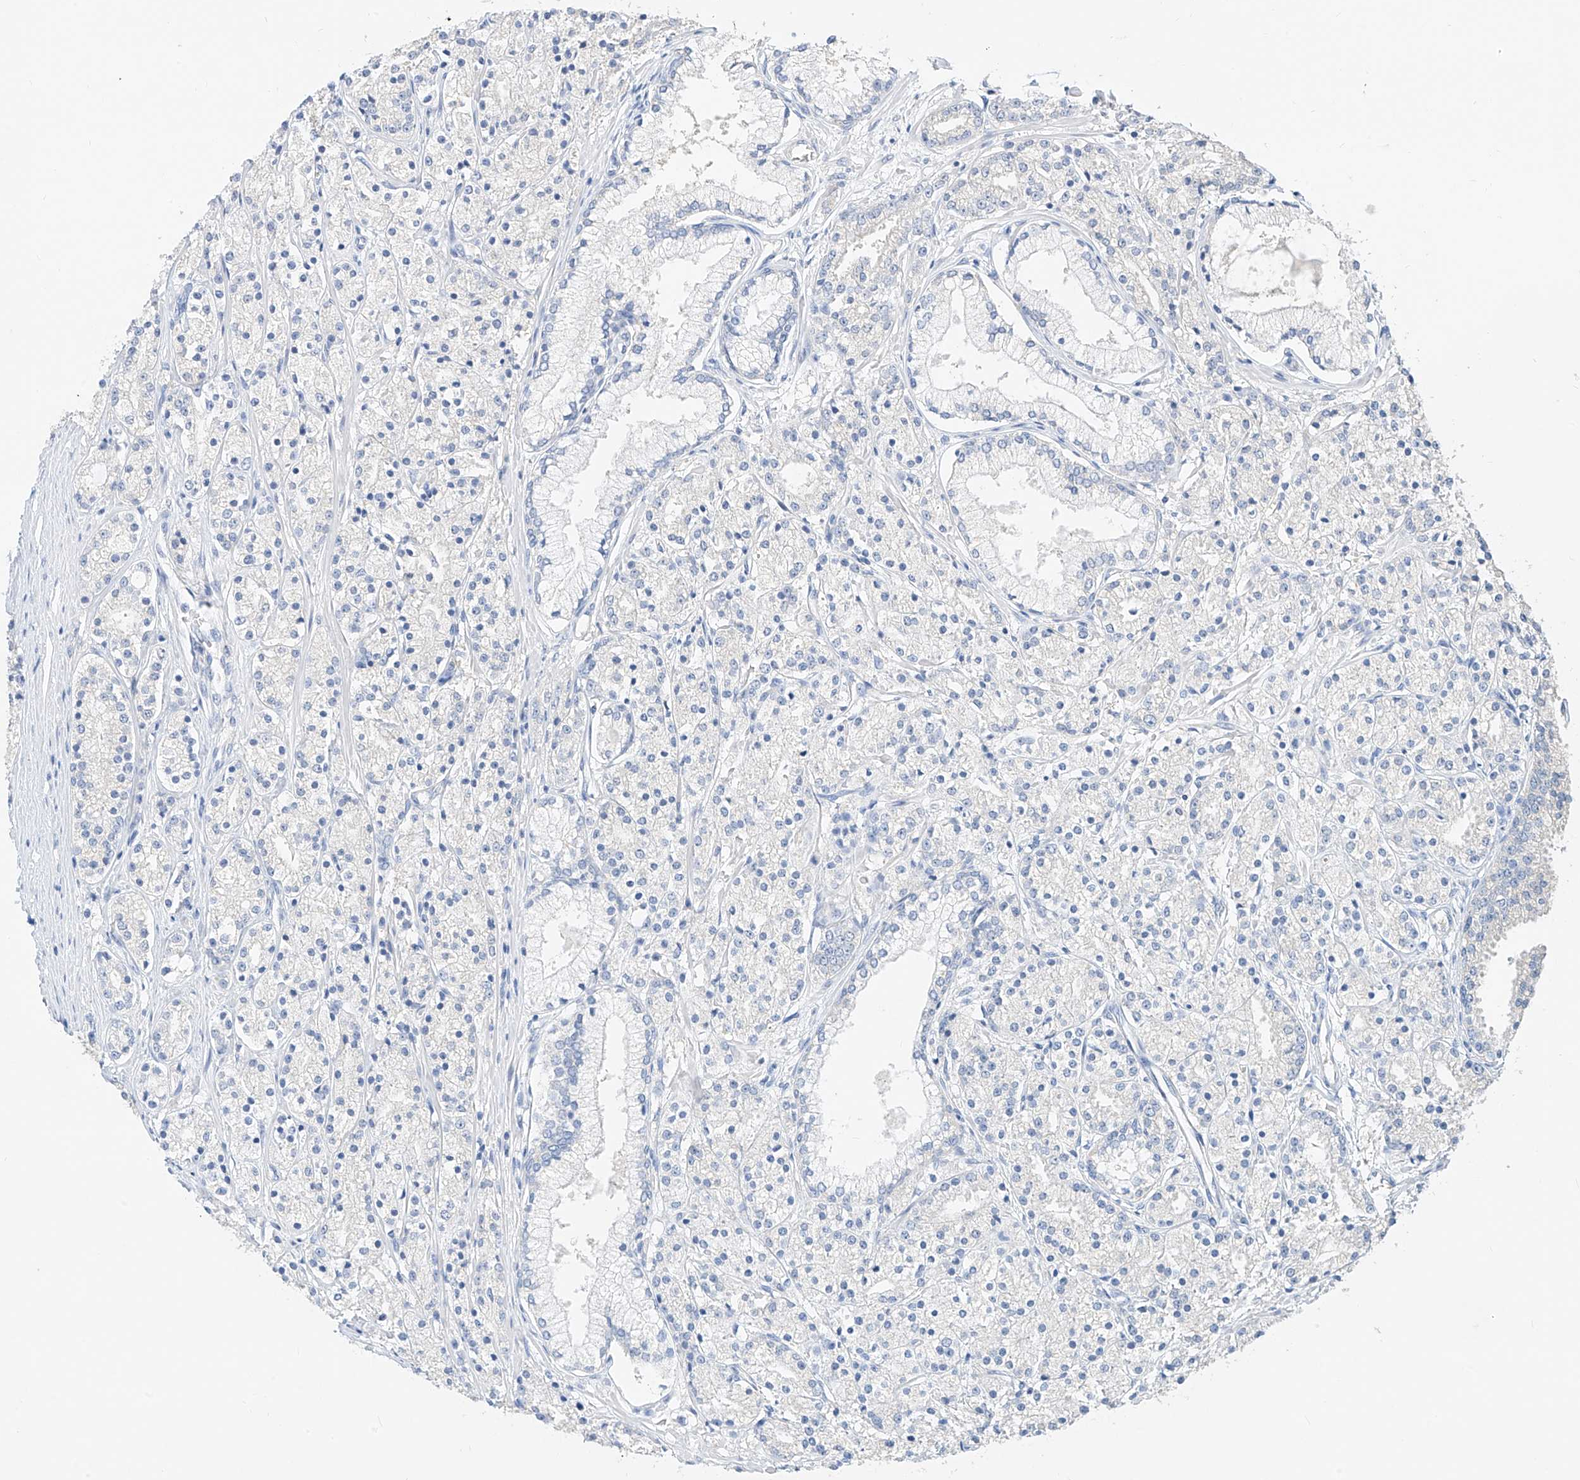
{"staining": {"intensity": "negative", "quantity": "none", "location": "none"}, "tissue": "prostate cancer", "cell_type": "Tumor cells", "image_type": "cancer", "snomed": [{"axis": "morphology", "description": "Adenocarcinoma, High grade"}, {"axis": "topography", "description": "Prostate"}], "caption": "Immunohistochemistry histopathology image of prostate cancer (adenocarcinoma (high-grade)) stained for a protein (brown), which demonstrates no staining in tumor cells. (Immunohistochemistry (ihc), brightfield microscopy, high magnification).", "gene": "ZZEF1", "patient": {"sex": "male", "age": 69}}